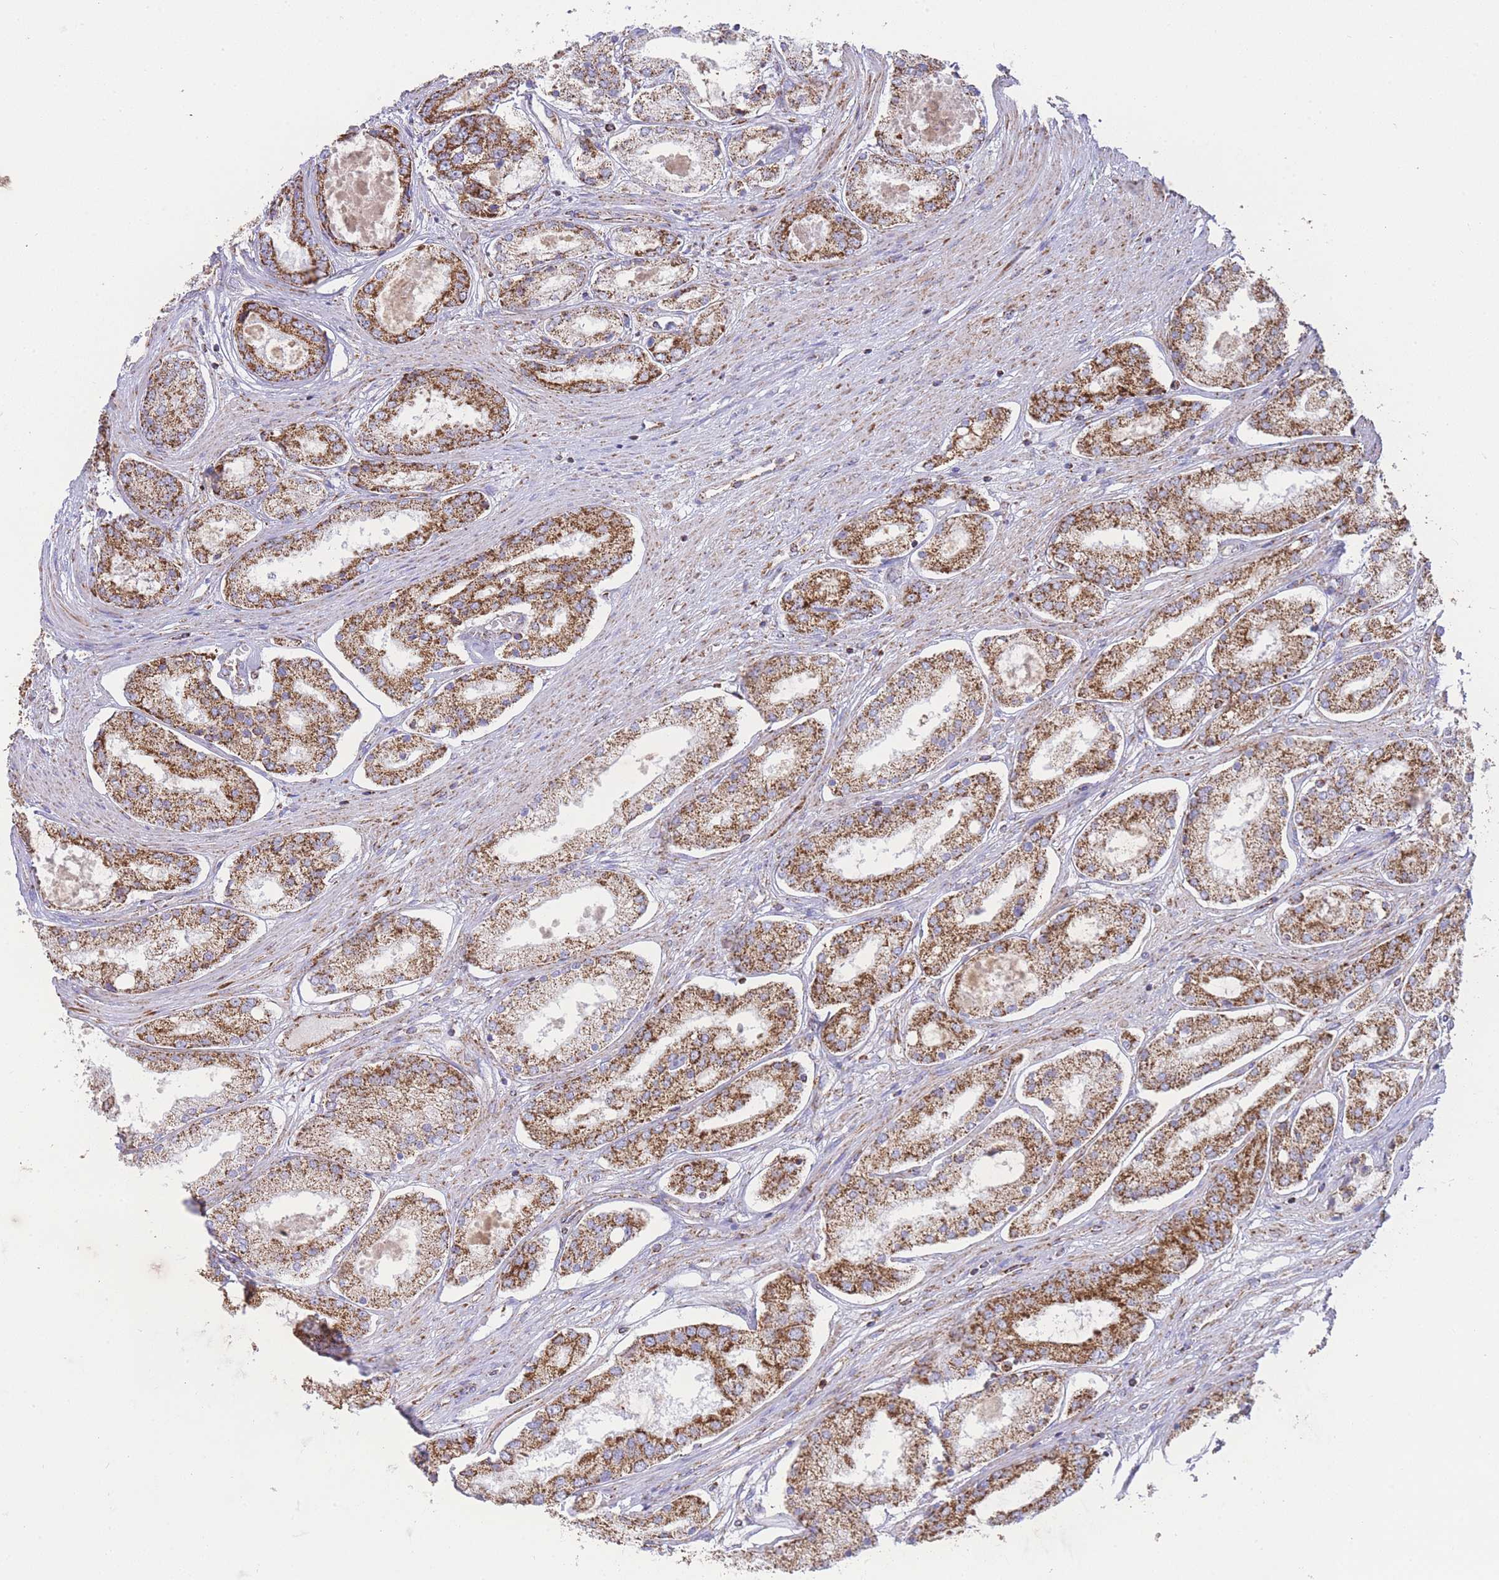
{"staining": {"intensity": "strong", "quantity": ">75%", "location": "cytoplasmic/membranous"}, "tissue": "prostate cancer", "cell_type": "Tumor cells", "image_type": "cancer", "snomed": [{"axis": "morphology", "description": "Adenocarcinoma, Low grade"}, {"axis": "topography", "description": "Prostate"}], "caption": "Immunohistochemistry (IHC) micrograph of low-grade adenocarcinoma (prostate) stained for a protein (brown), which reveals high levels of strong cytoplasmic/membranous positivity in approximately >75% of tumor cells.", "gene": "GSTM1", "patient": {"sex": "male", "age": 68}}